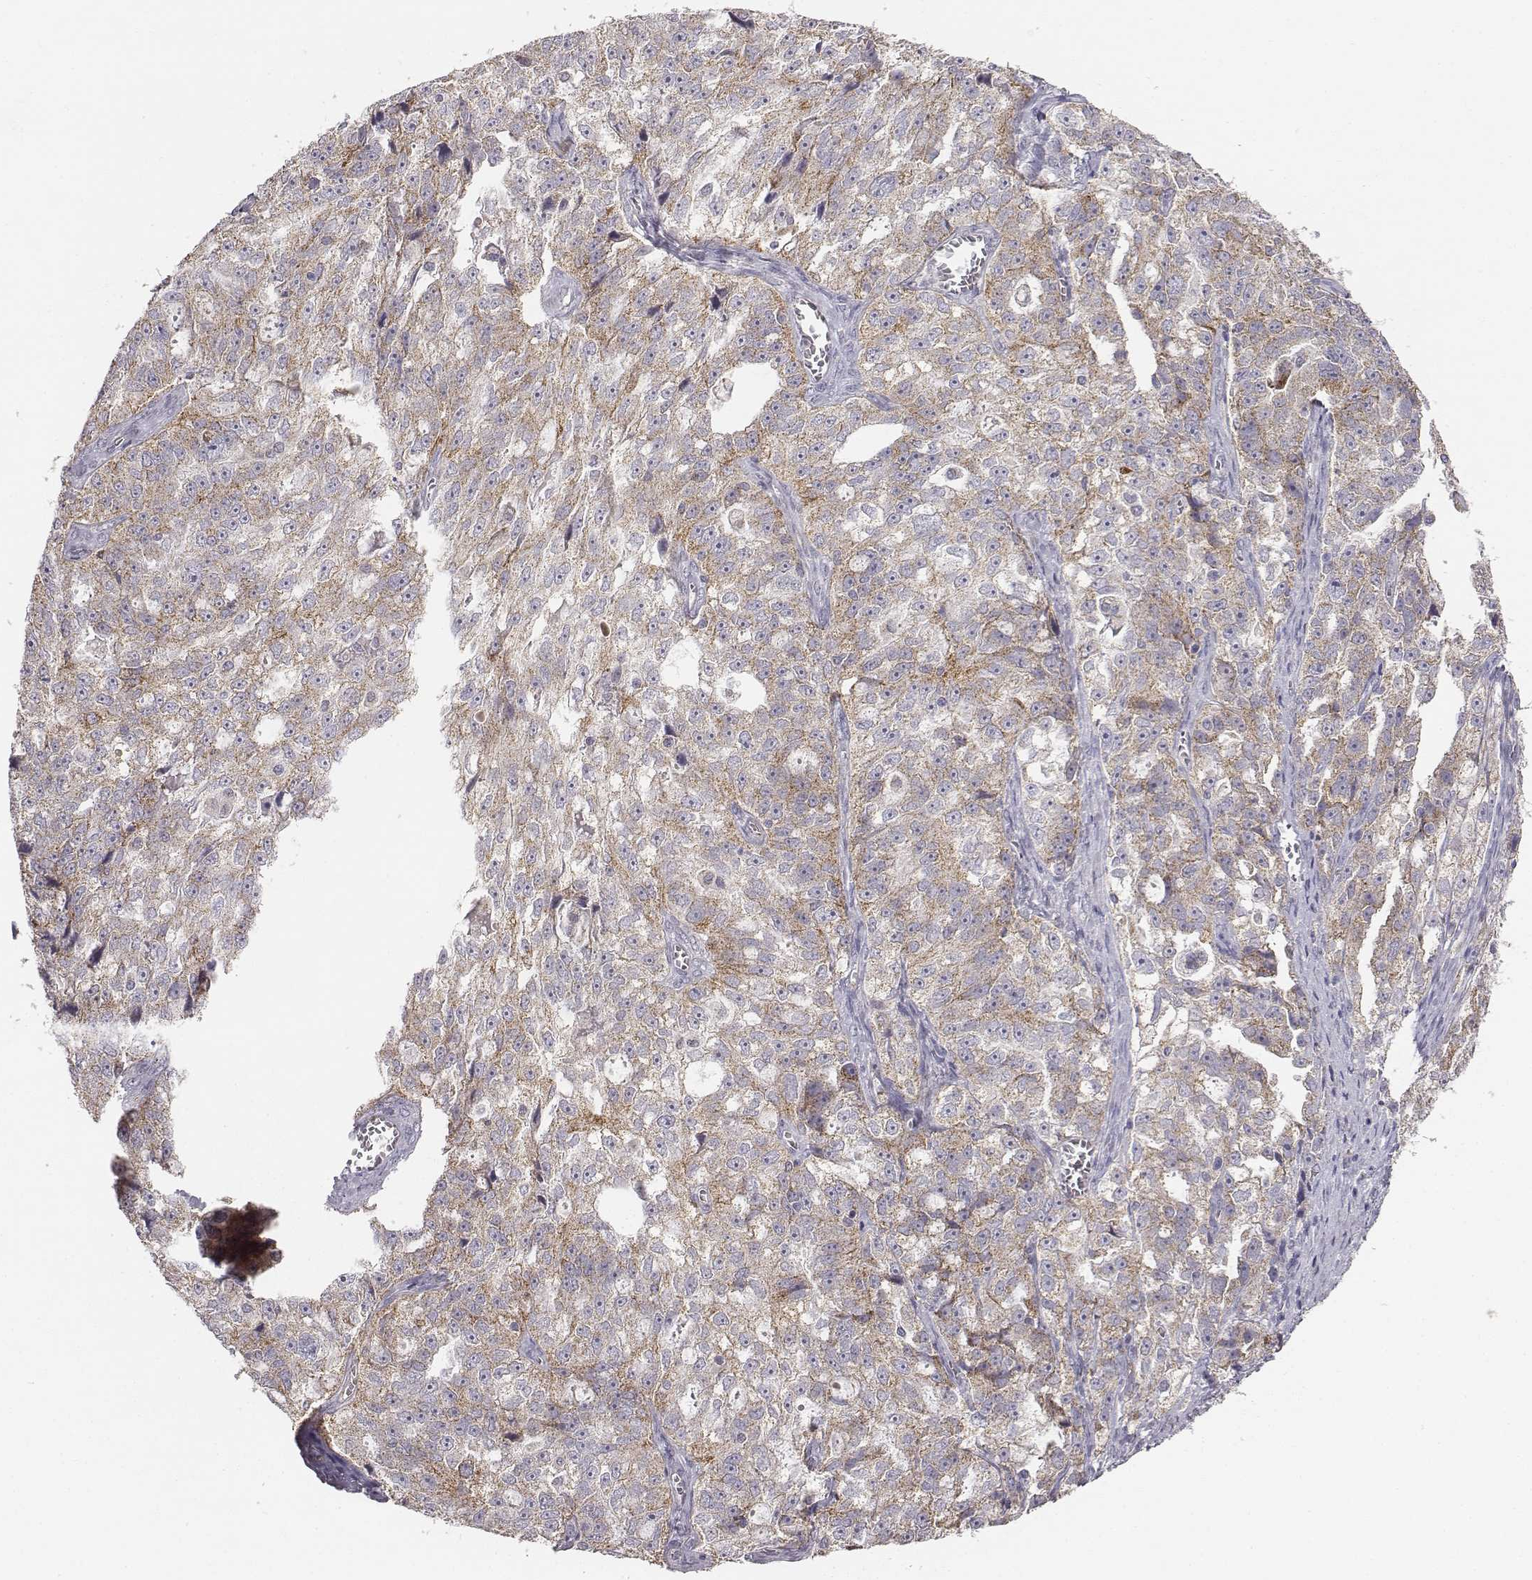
{"staining": {"intensity": "weak", "quantity": ">75%", "location": "cytoplasmic/membranous"}, "tissue": "ovarian cancer", "cell_type": "Tumor cells", "image_type": "cancer", "snomed": [{"axis": "morphology", "description": "Cystadenocarcinoma, serous, NOS"}, {"axis": "topography", "description": "Ovary"}], "caption": "Tumor cells demonstrate weak cytoplasmic/membranous positivity in about >75% of cells in ovarian cancer.", "gene": "ABCD3", "patient": {"sex": "female", "age": 51}}